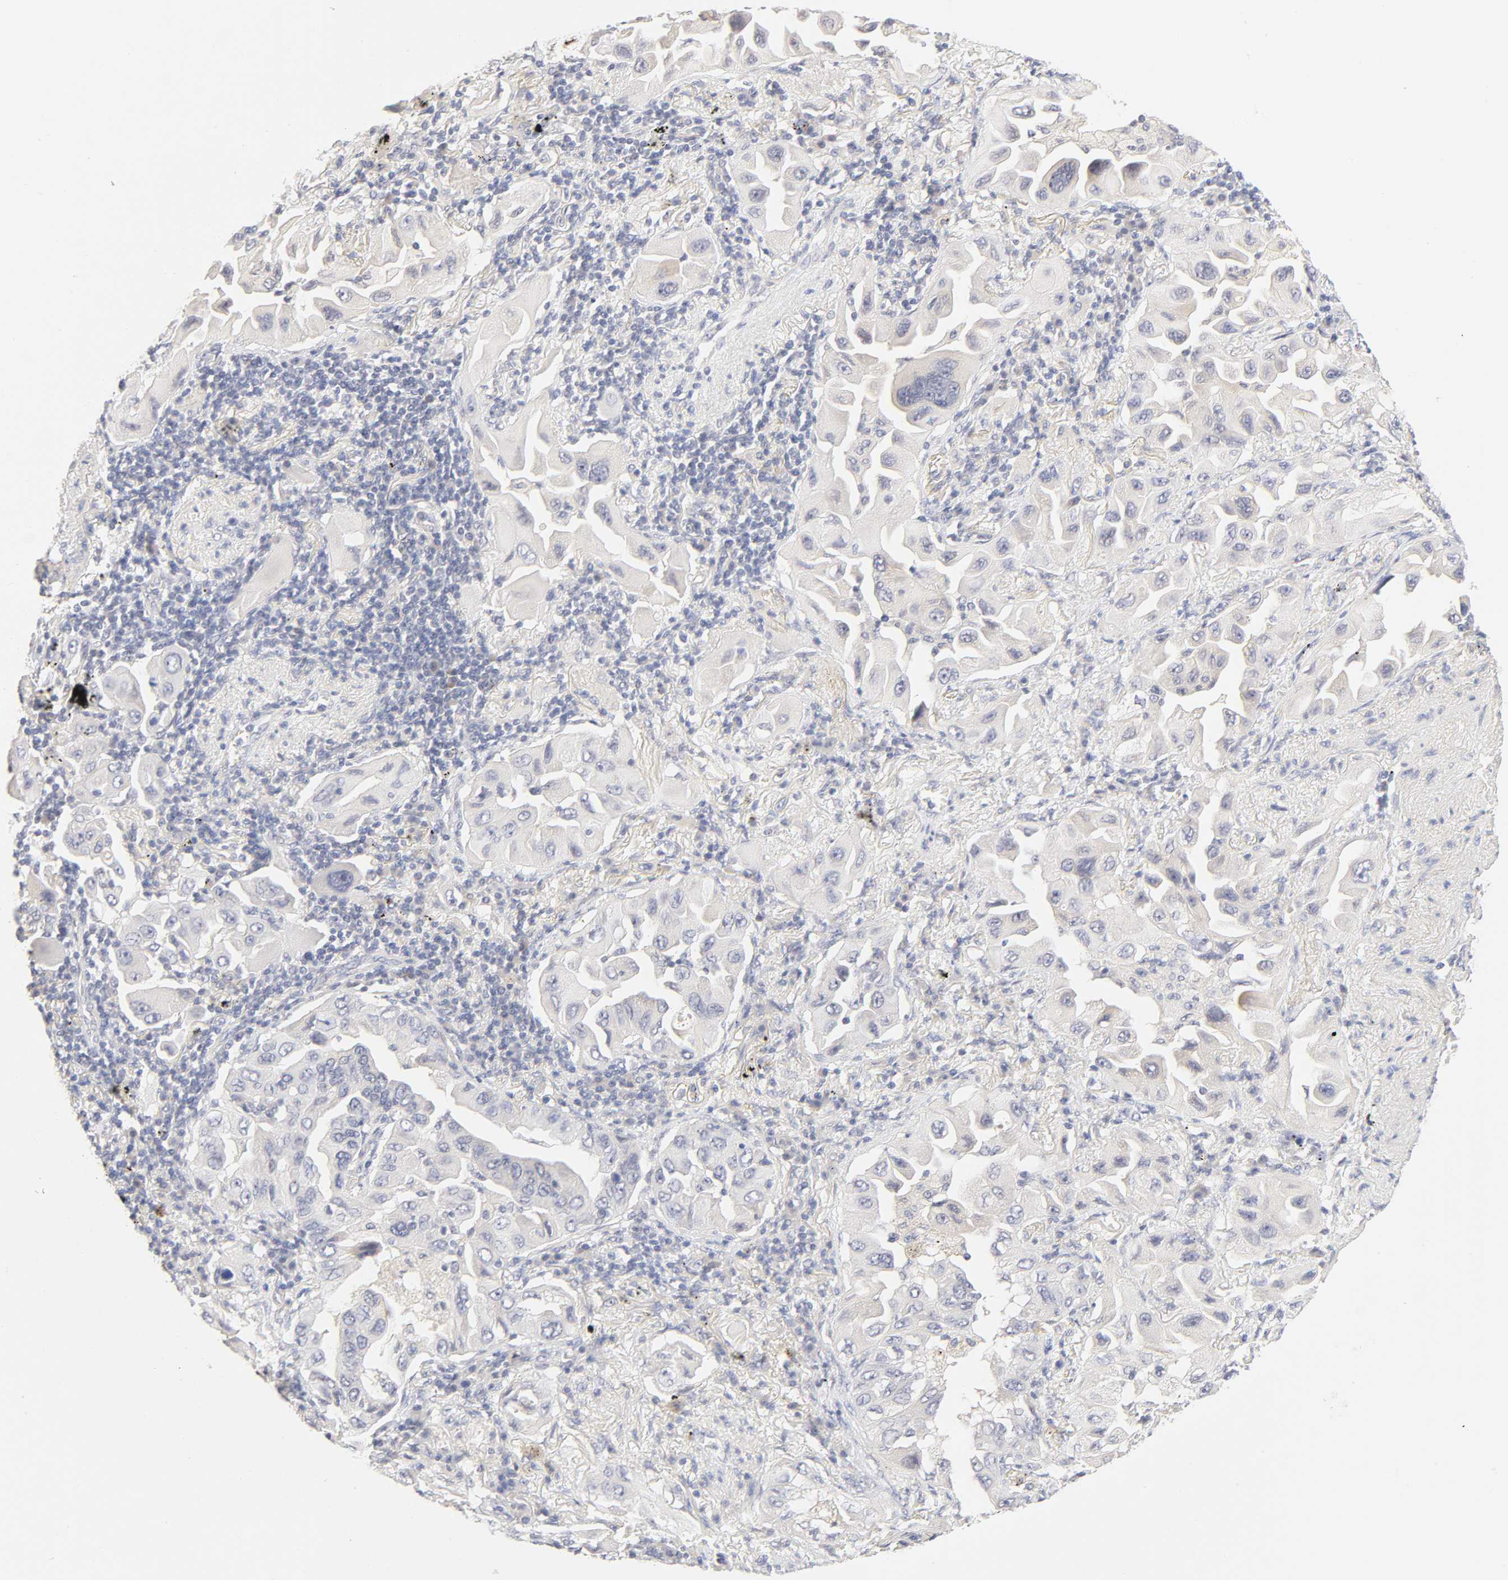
{"staining": {"intensity": "negative", "quantity": "none", "location": "none"}, "tissue": "lung cancer", "cell_type": "Tumor cells", "image_type": "cancer", "snomed": [{"axis": "morphology", "description": "Adenocarcinoma, NOS"}, {"axis": "topography", "description": "Lung"}], "caption": "Tumor cells are negative for brown protein staining in lung adenocarcinoma.", "gene": "CYP4B1", "patient": {"sex": "female", "age": 65}}